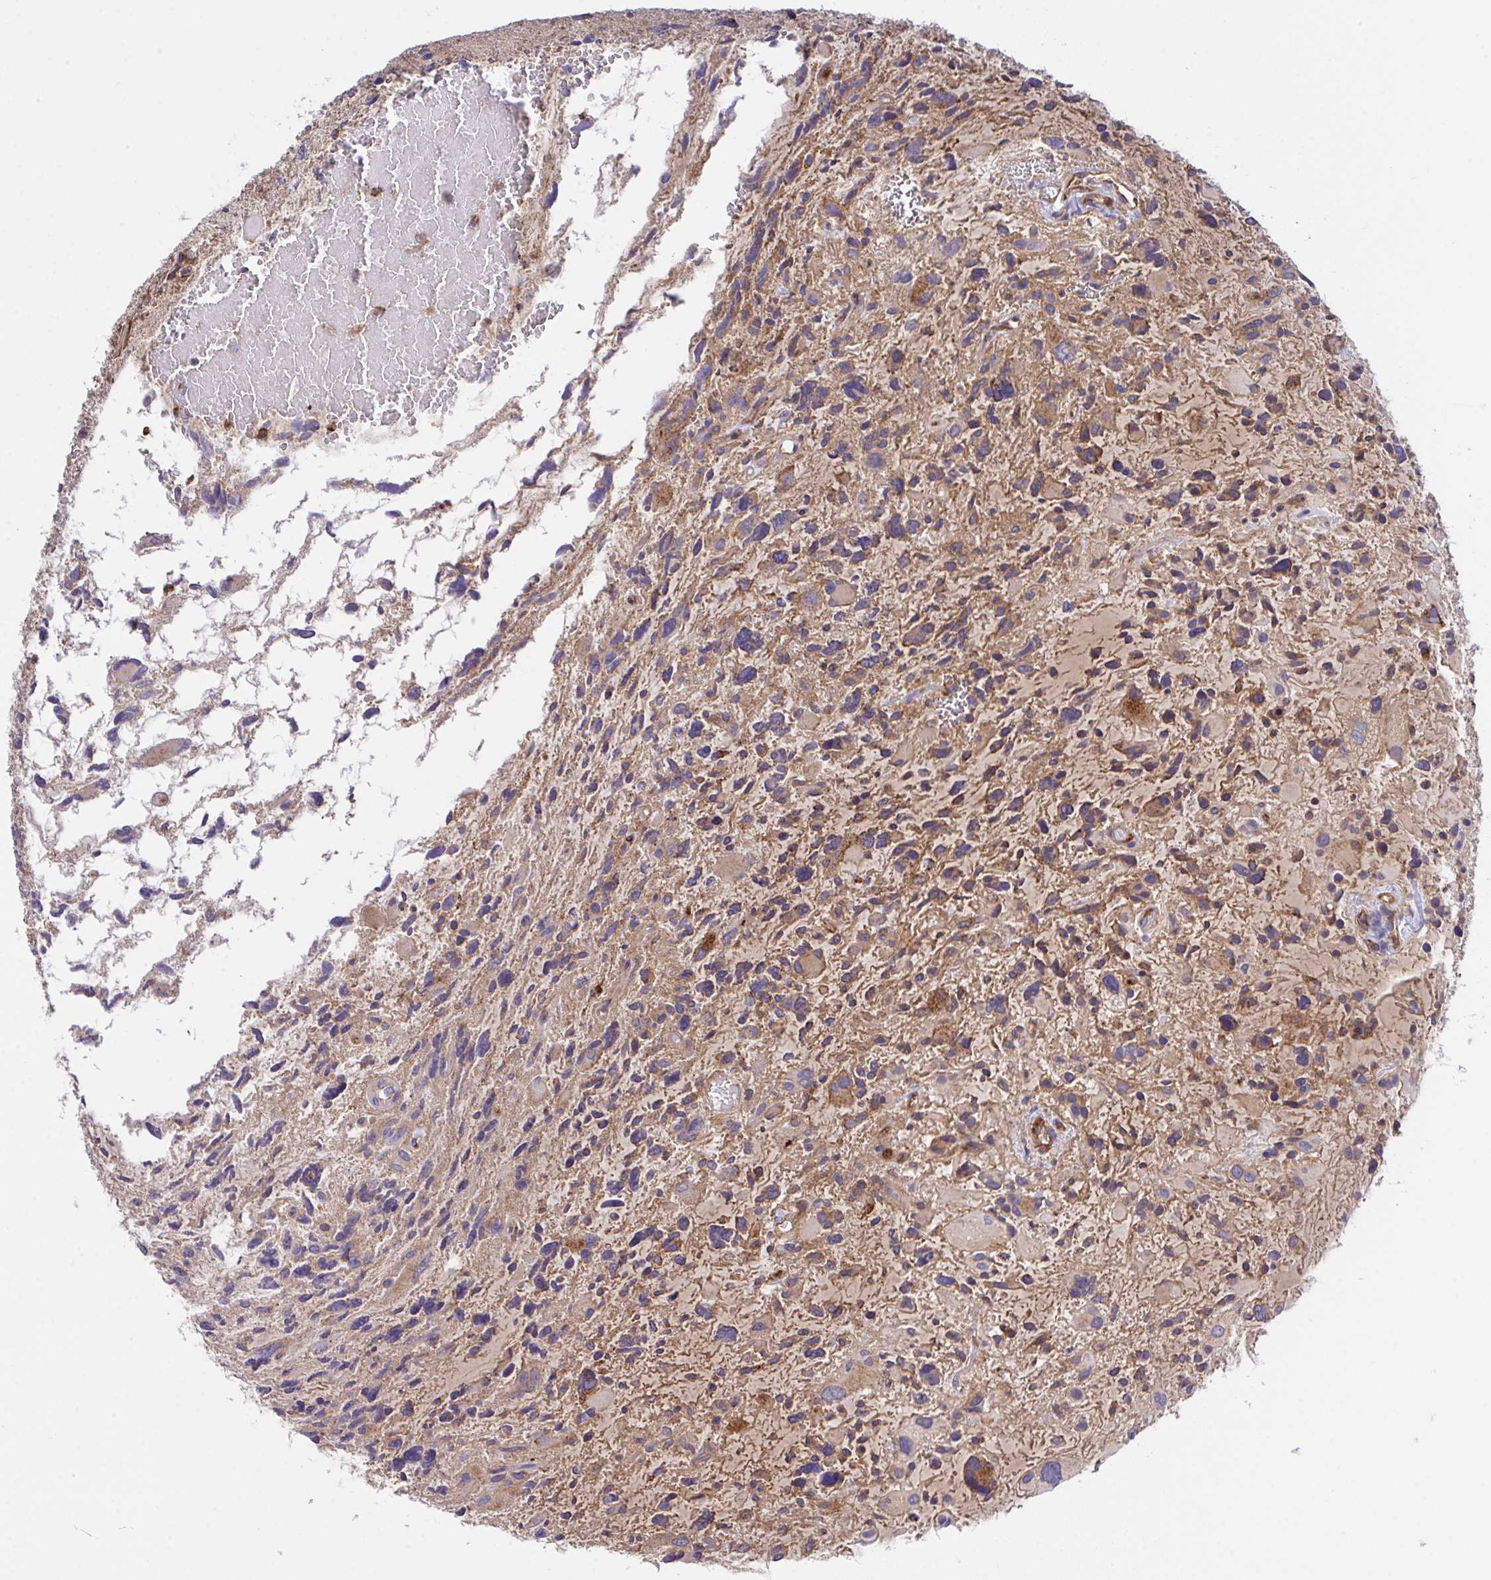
{"staining": {"intensity": "moderate", "quantity": "25%-75%", "location": "cytoplasmic/membranous"}, "tissue": "glioma", "cell_type": "Tumor cells", "image_type": "cancer", "snomed": [{"axis": "morphology", "description": "Glioma, malignant, High grade"}, {"axis": "topography", "description": "Brain"}], "caption": "Immunohistochemistry of human glioma displays medium levels of moderate cytoplasmic/membranous staining in approximately 25%-75% of tumor cells.", "gene": "C4orf36", "patient": {"sex": "female", "age": 11}}